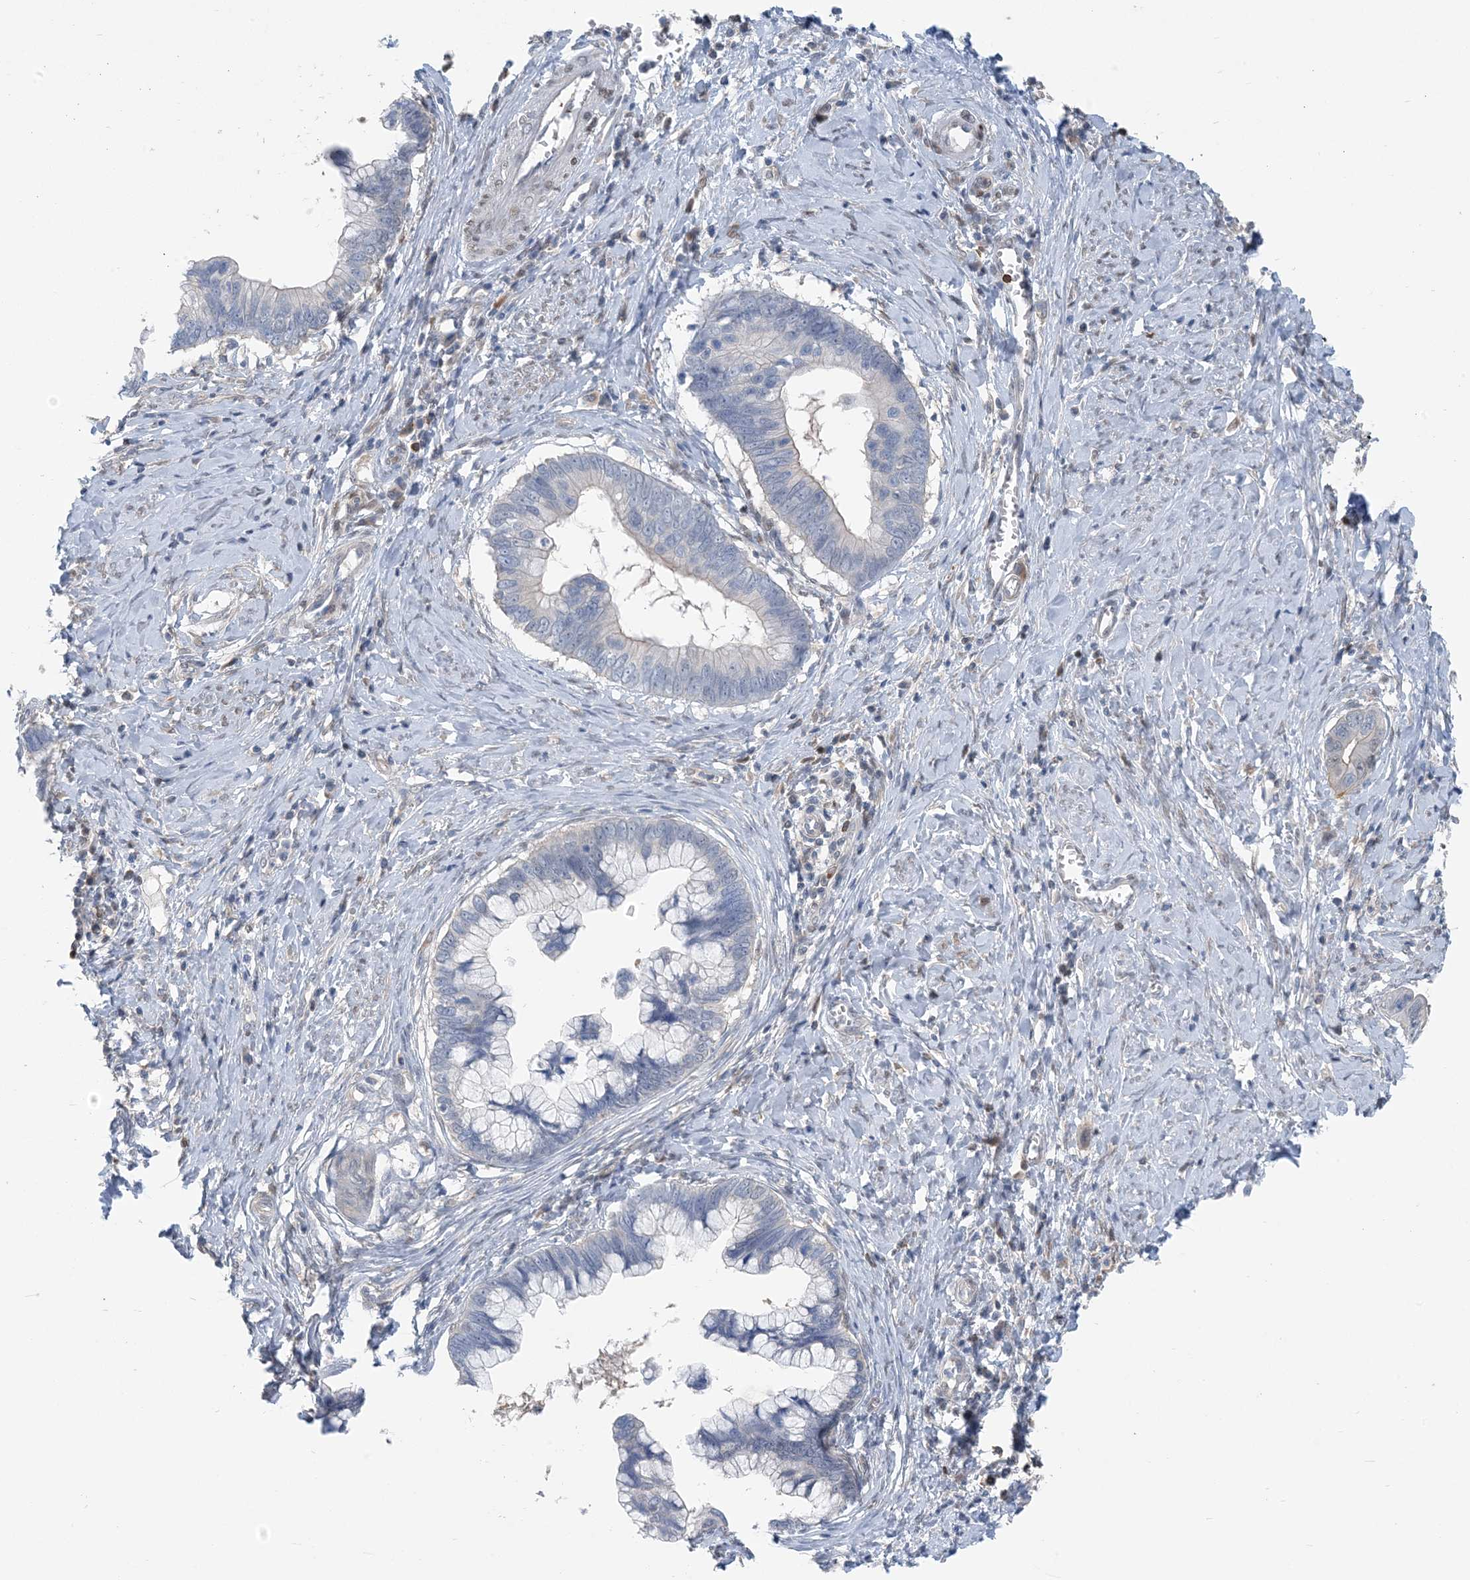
{"staining": {"intensity": "weak", "quantity": "<25%", "location": "cytoplasmic/membranous"}, "tissue": "cervical cancer", "cell_type": "Tumor cells", "image_type": "cancer", "snomed": [{"axis": "morphology", "description": "Adenocarcinoma, NOS"}, {"axis": "topography", "description": "Cervix"}], "caption": "Tumor cells show no significant protein positivity in cervical cancer (adenocarcinoma).", "gene": "ZC3H12A", "patient": {"sex": "female", "age": 44}}